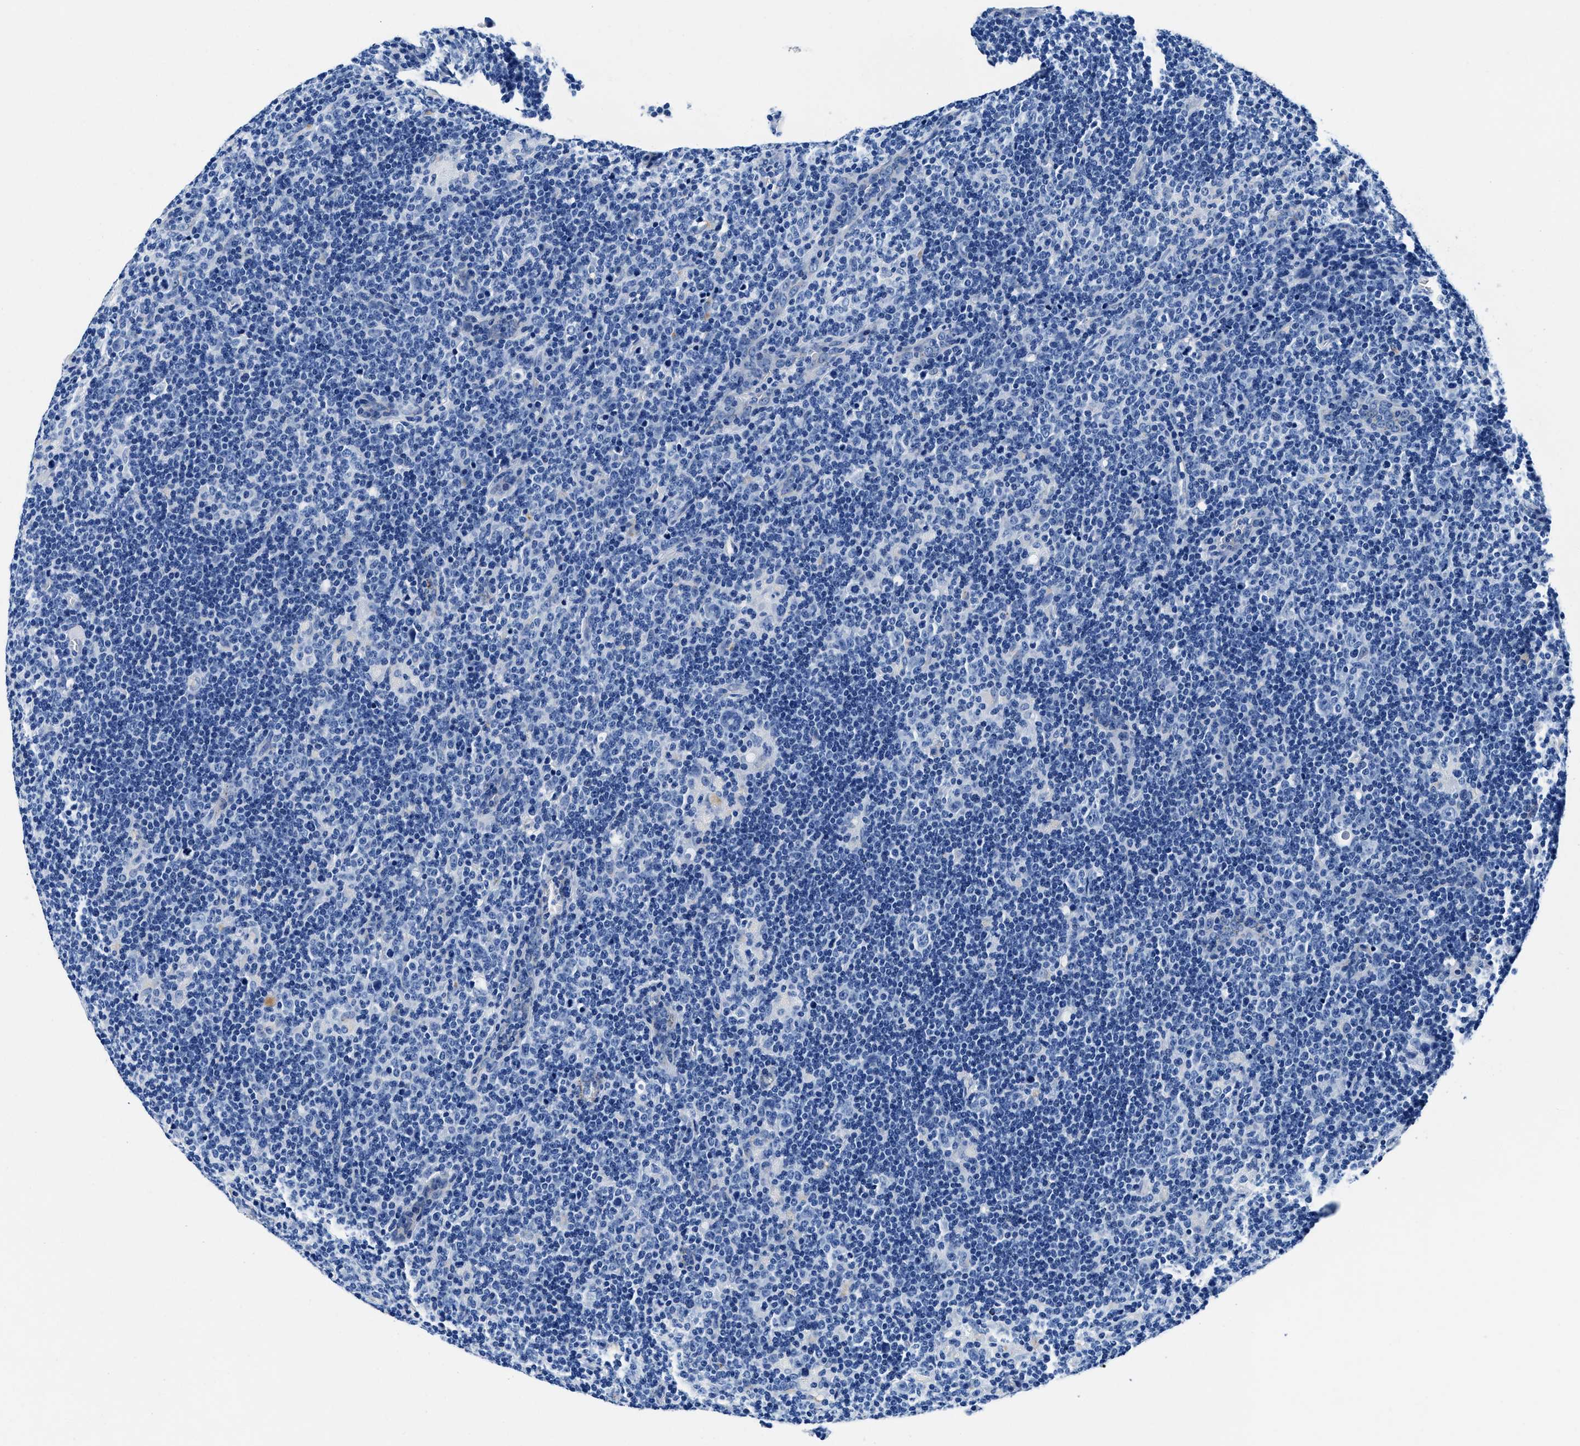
{"staining": {"intensity": "negative", "quantity": "none", "location": "none"}, "tissue": "lymphoma", "cell_type": "Tumor cells", "image_type": "cancer", "snomed": [{"axis": "morphology", "description": "Hodgkin's disease, NOS"}, {"axis": "topography", "description": "Lymph node"}], "caption": "This is an IHC image of Hodgkin's disease. There is no staining in tumor cells.", "gene": "OR14K1", "patient": {"sex": "female", "age": 57}}